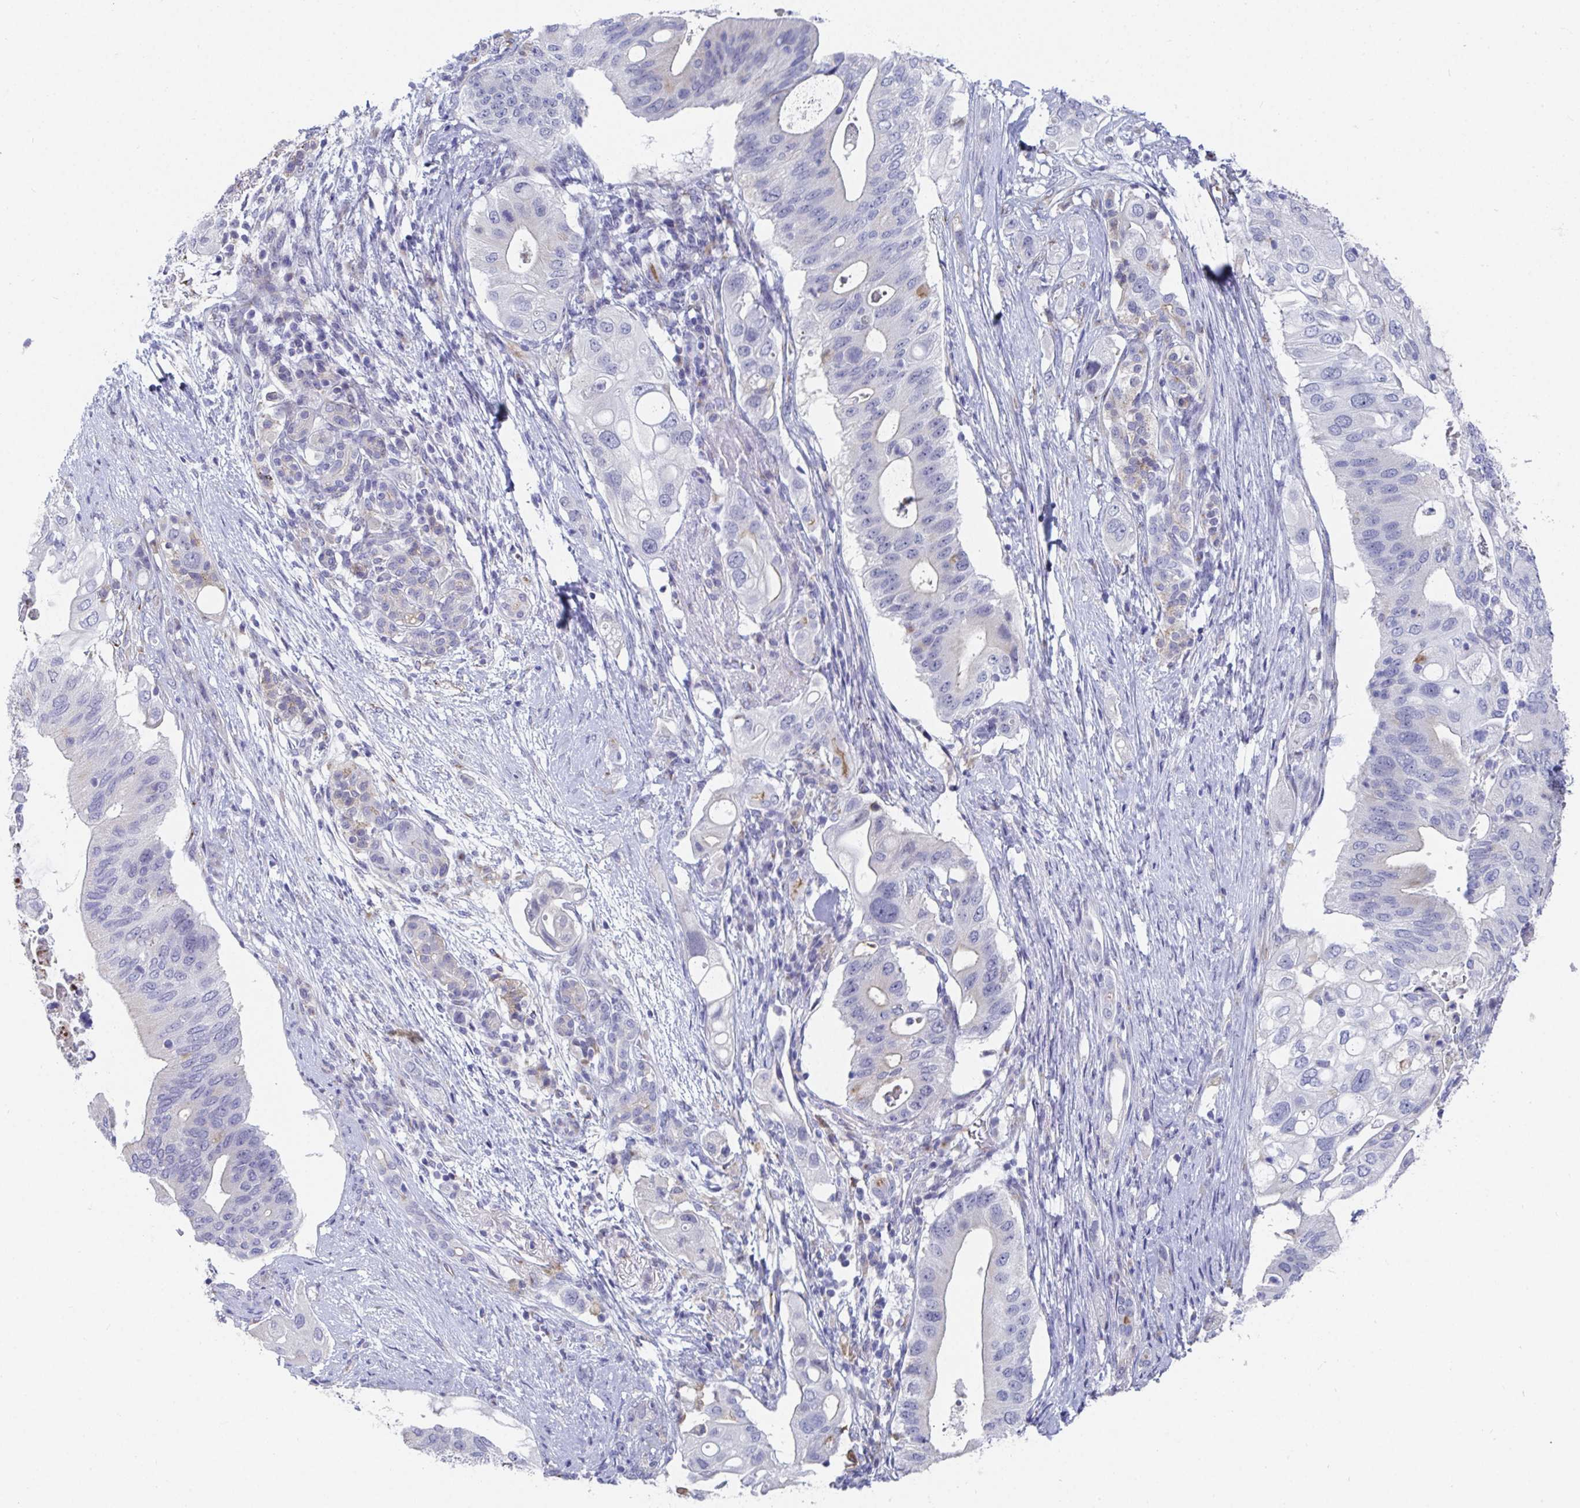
{"staining": {"intensity": "negative", "quantity": "none", "location": "none"}, "tissue": "pancreatic cancer", "cell_type": "Tumor cells", "image_type": "cancer", "snomed": [{"axis": "morphology", "description": "Adenocarcinoma, NOS"}, {"axis": "topography", "description": "Pancreas"}], "caption": "An immunohistochemistry (IHC) histopathology image of adenocarcinoma (pancreatic) is shown. There is no staining in tumor cells of adenocarcinoma (pancreatic).", "gene": "TAS2R39", "patient": {"sex": "female", "age": 72}}